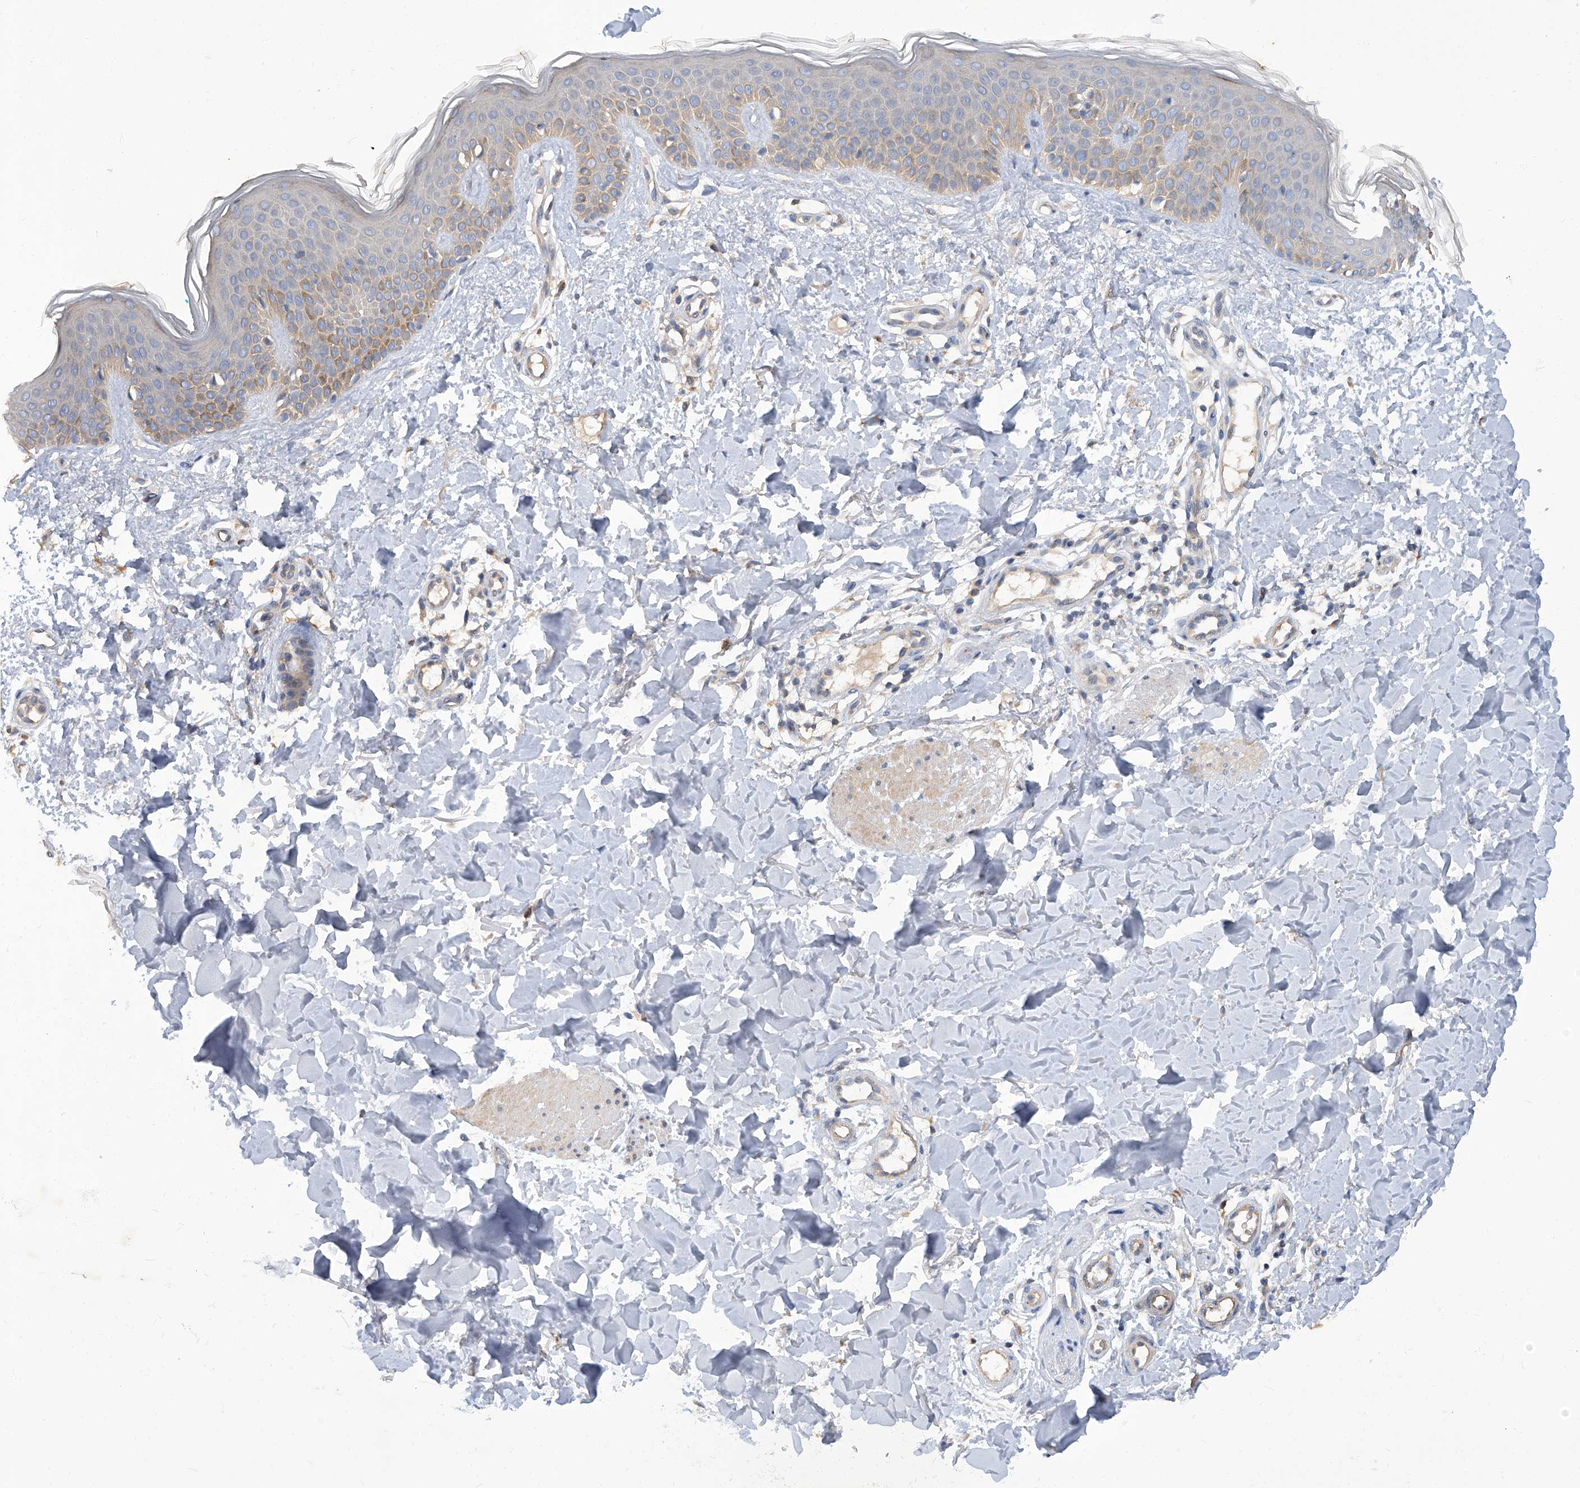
{"staining": {"intensity": "weak", "quantity": ">75%", "location": "cytoplasmic/membranous"}, "tissue": "skin", "cell_type": "Fibroblasts", "image_type": "normal", "snomed": [{"axis": "morphology", "description": "Normal tissue, NOS"}, {"axis": "topography", "description": "Skin"}], "caption": "A high-resolution micrograph shows immunohistochemistry (IHC) staining of unremarkable skin, which demonstrates weak cytoplasmic/membranous positivity in about >75% of fibroblasts.", "gene": "TGFBR1", "patient": {"sex": "male", "age": 37}}